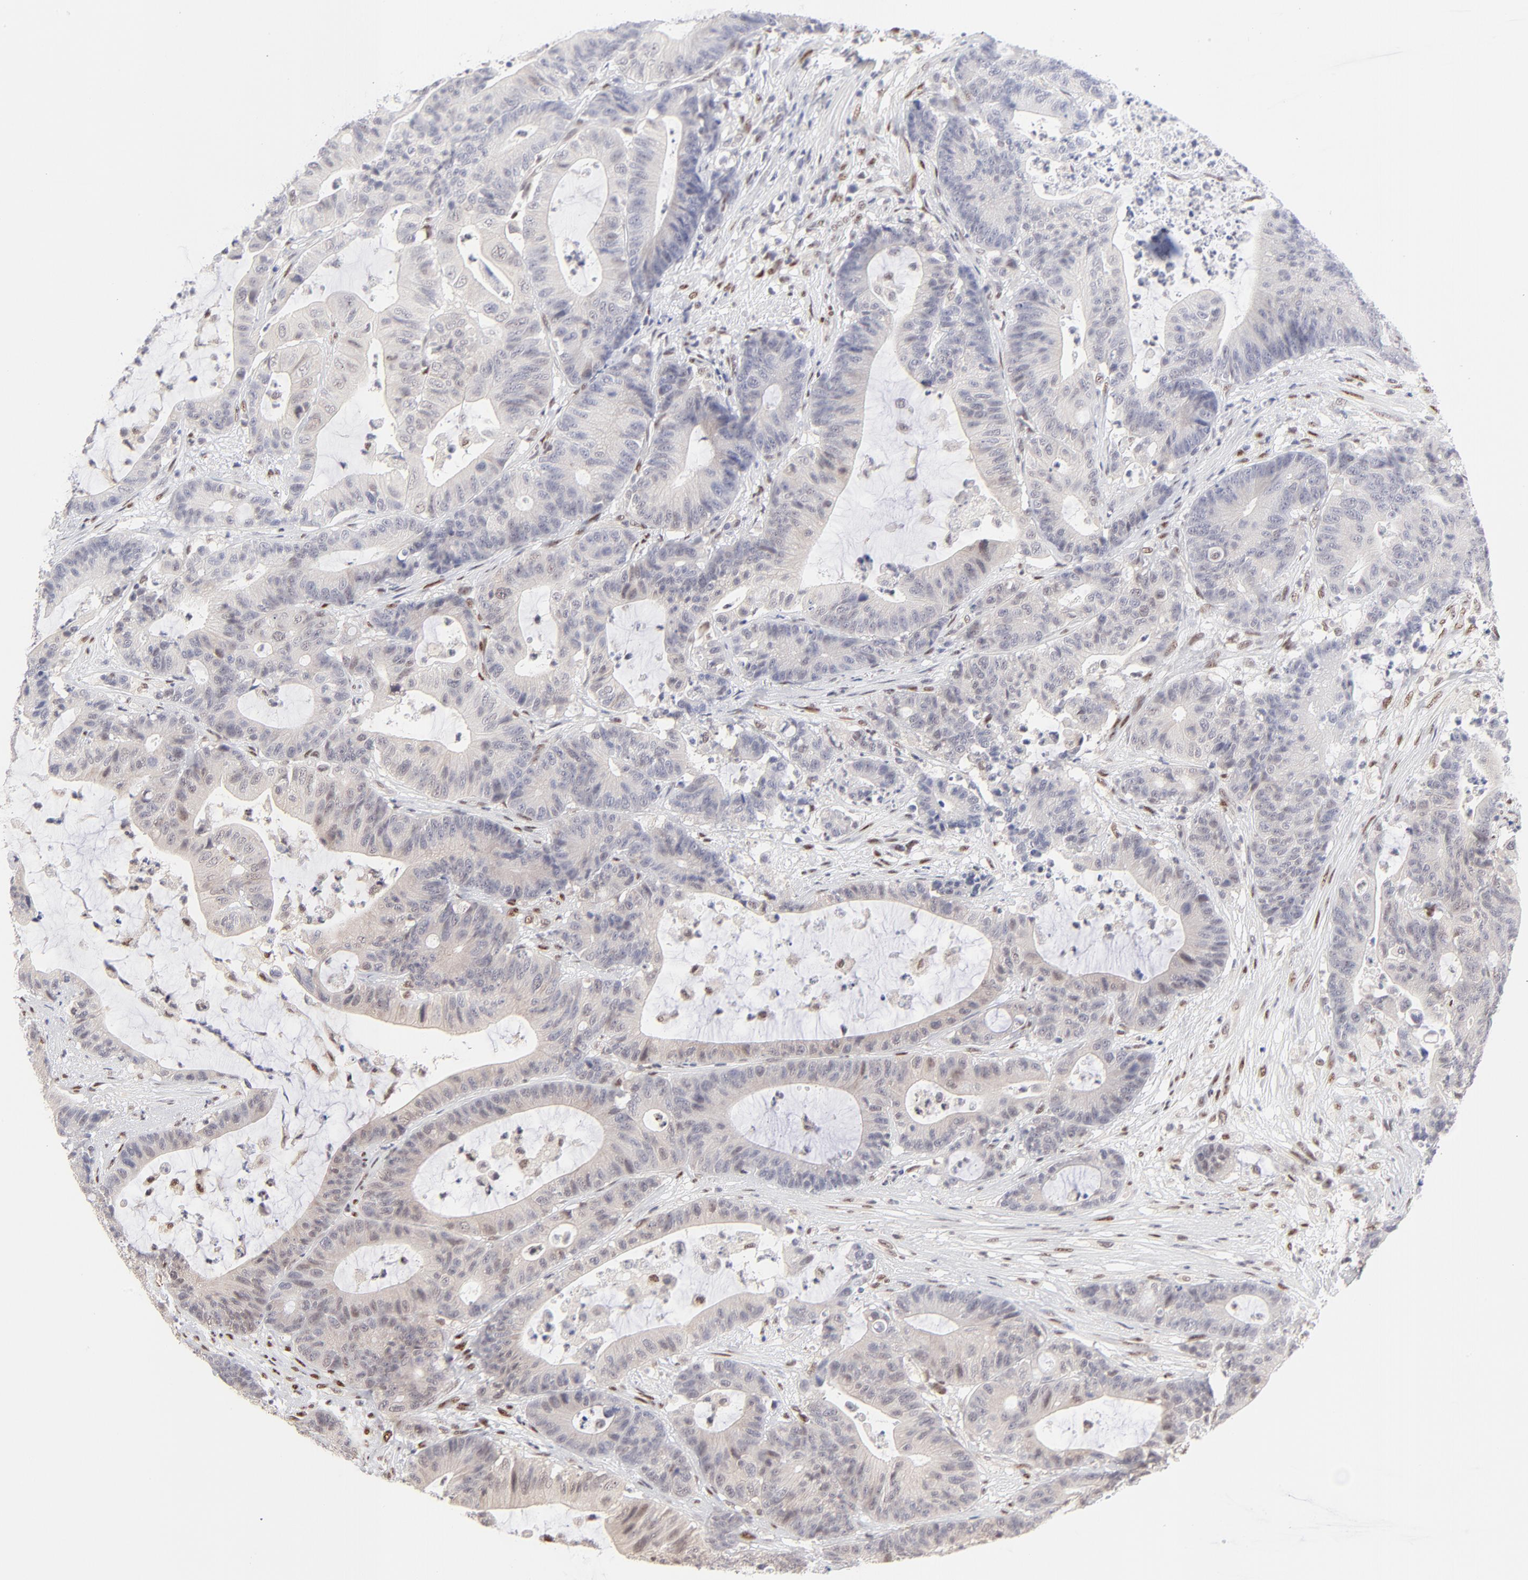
{"staining": {"intensity": "negative", "quantity": "none", "location": "none"}, "tissue": "colorectal cancer", "cell_type": "Tumor cells", "image_type": "cancer", "snomed": [{"axis": "morphology", "description": "Adenocarcinoma, NOS"}, {"axis": "topography", "description": "Colon"}], "caption": "Immunohistochemistry photomicrograph of colorectal cancer stained for a protein (brown), which shows no positivity in tumor cells.", "gene": "STAT3", "patient": {"sex": "female", "age": 84}}